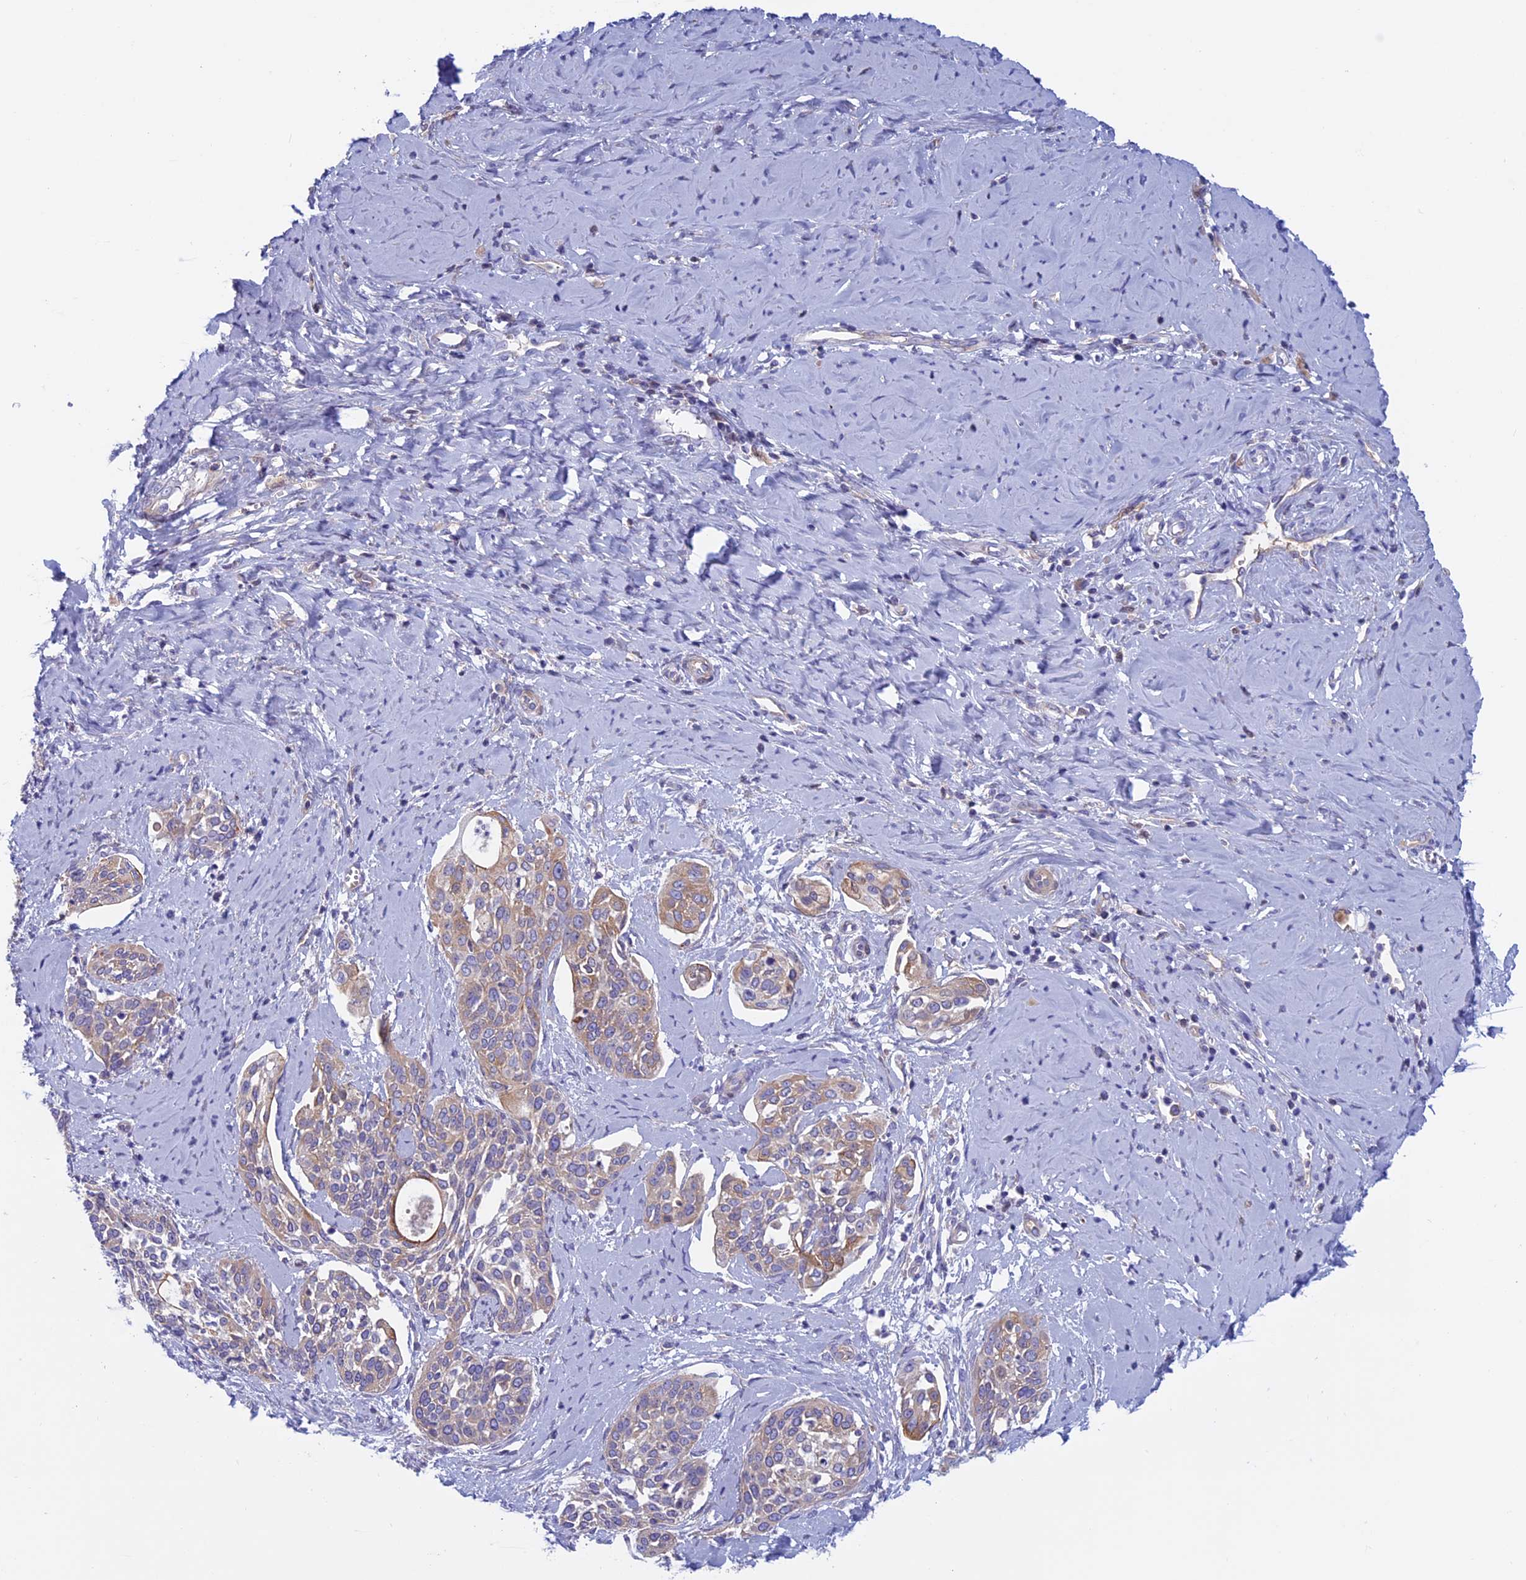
{"staining": {"intensity": "moderate", "quantity": "<25%", "location": "cytoplasmic/membranous"}, "tissue": "cervical cancer", "cell_type": "Tumor cells", "image_type": "cancer", "snomed": [{"axis": "morphology", "description": "Squamous cell carcinoma, NOS"}, {"axis": "topography", "description": "Cervix"}], "caption": "Immunohistochemistry photomicrograph of neoplastic tissue: human cervical squamous cell carcinoma stained using immunohistochemistry shows low levels of moderate protein expression localized specifically in the cytoplasmic/membranous of tumor cells, appearing as a cytoplasmic/membranous brown color.", "gene": "ANGPTL2", "patient": {"sex": "female", "age": 44}}